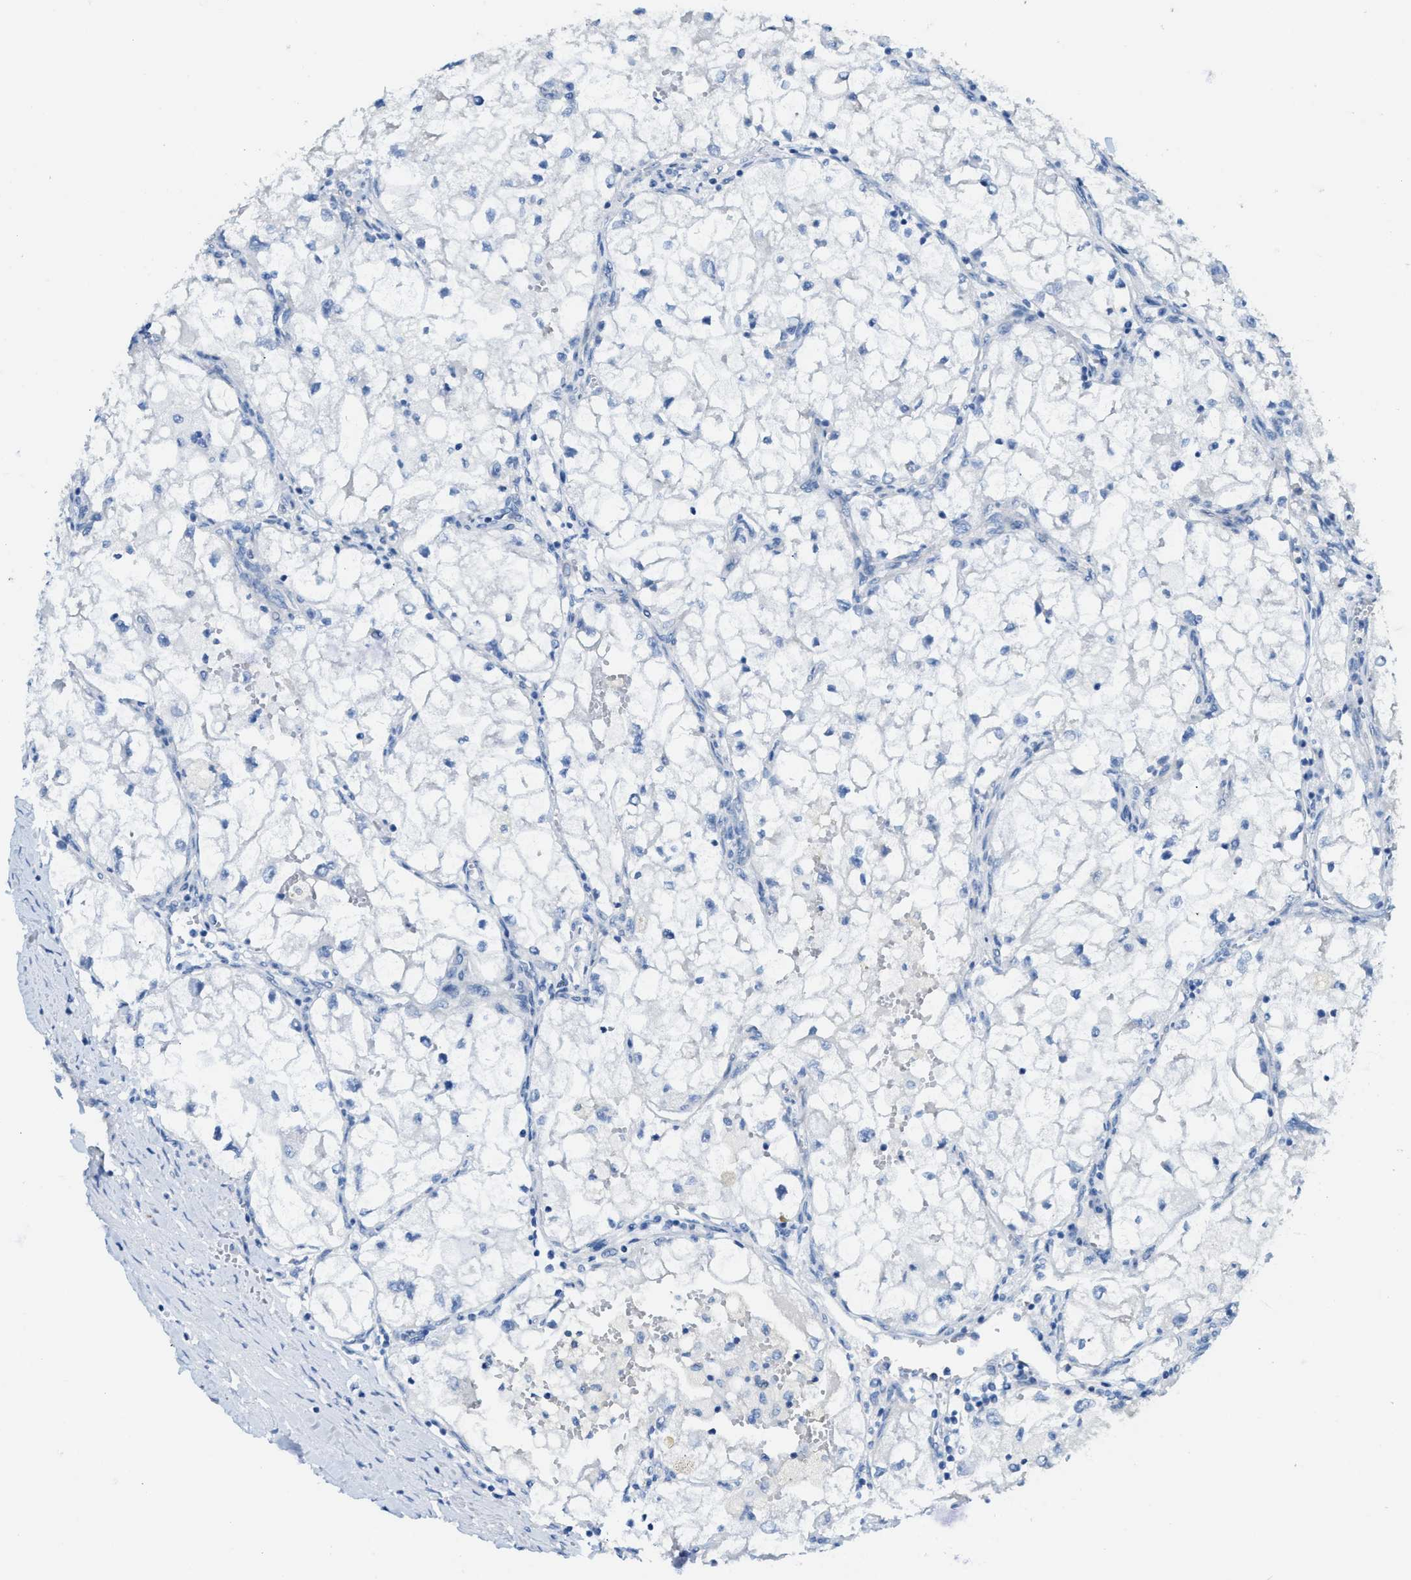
{"staining": {"intensity": "negative", "quantity": "none", "location": "none"}, "tissue": "renal cancer", "cell_type": "Tumor cells", "image_type": "cancer", "snomed": [{"axis": "morphology", "description": "Adenocarcinoma, NOS"}, {"axis": "topography", "description": "Kidney"}], "caption": "Tumor cells are negative for brown protein staining in adenocarcinoma (renal). The staining was performed using DAB to visualize the protein expression in brown, while the nuclei were stained in blue with hematoxylin (Magnification: 20x).", "gene": "MPP3", "patient": {"sex": "female", "age": 70}}